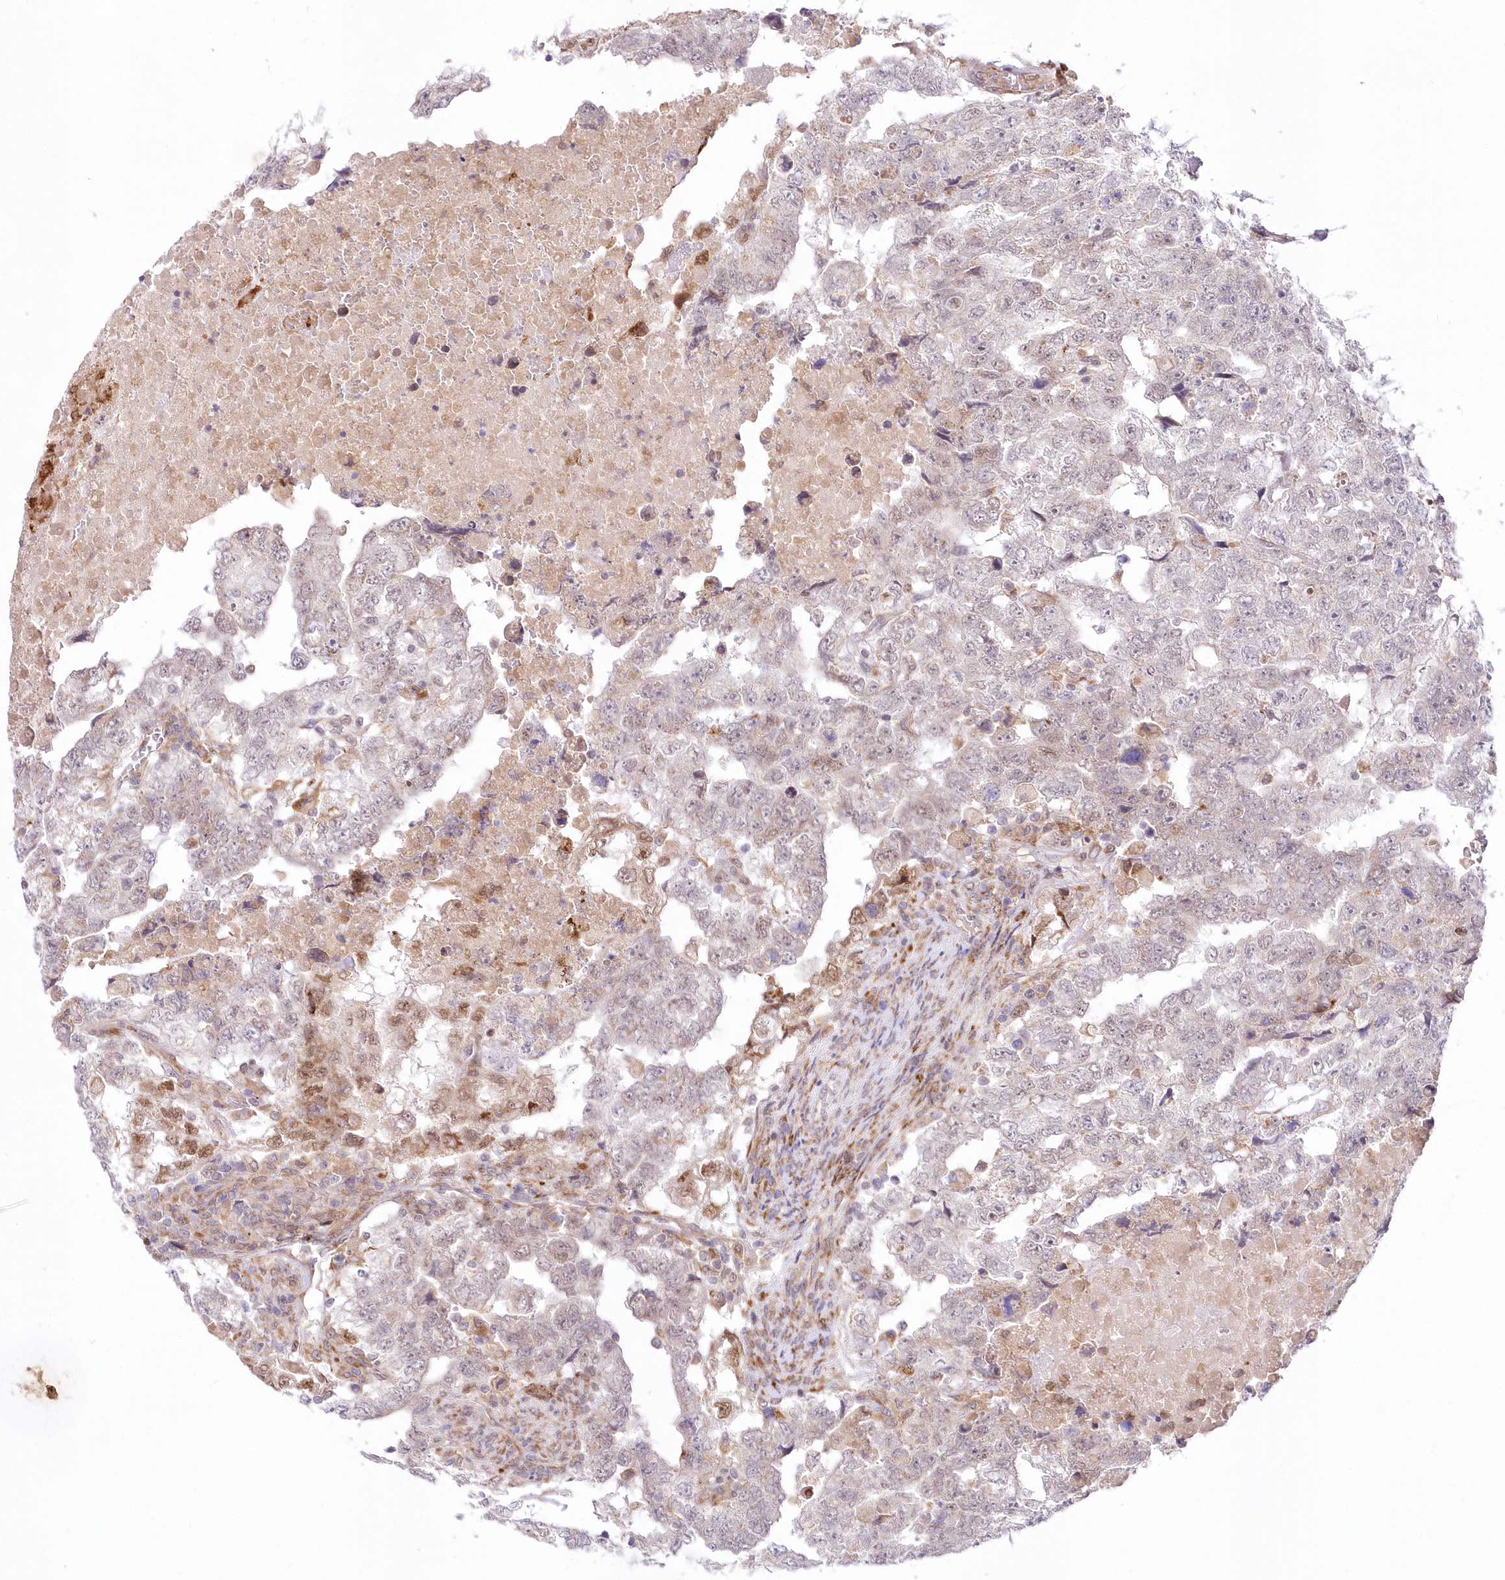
{"staining": {"intensity": "negative", "quantity": "none", "location": "none"}, "tissue": "testis cancer", "cell_type": "Tumor cells", "image_type": "cancer", "snomed": [{"axis": "morphology", "description": "Carcinoma, Embryonal, NOS"}, {"axis": "topography", "description": "Testis"}], "caption": "High magnification brightfield microscopy of testis cancer (embryonal carcinoma) stained with DAB (brown) and counterstained with hematoxylin (blue): tumor cells show no significant positivity.", "gene": "LDB1", "patient": {"sex": "male", "age": 36}}